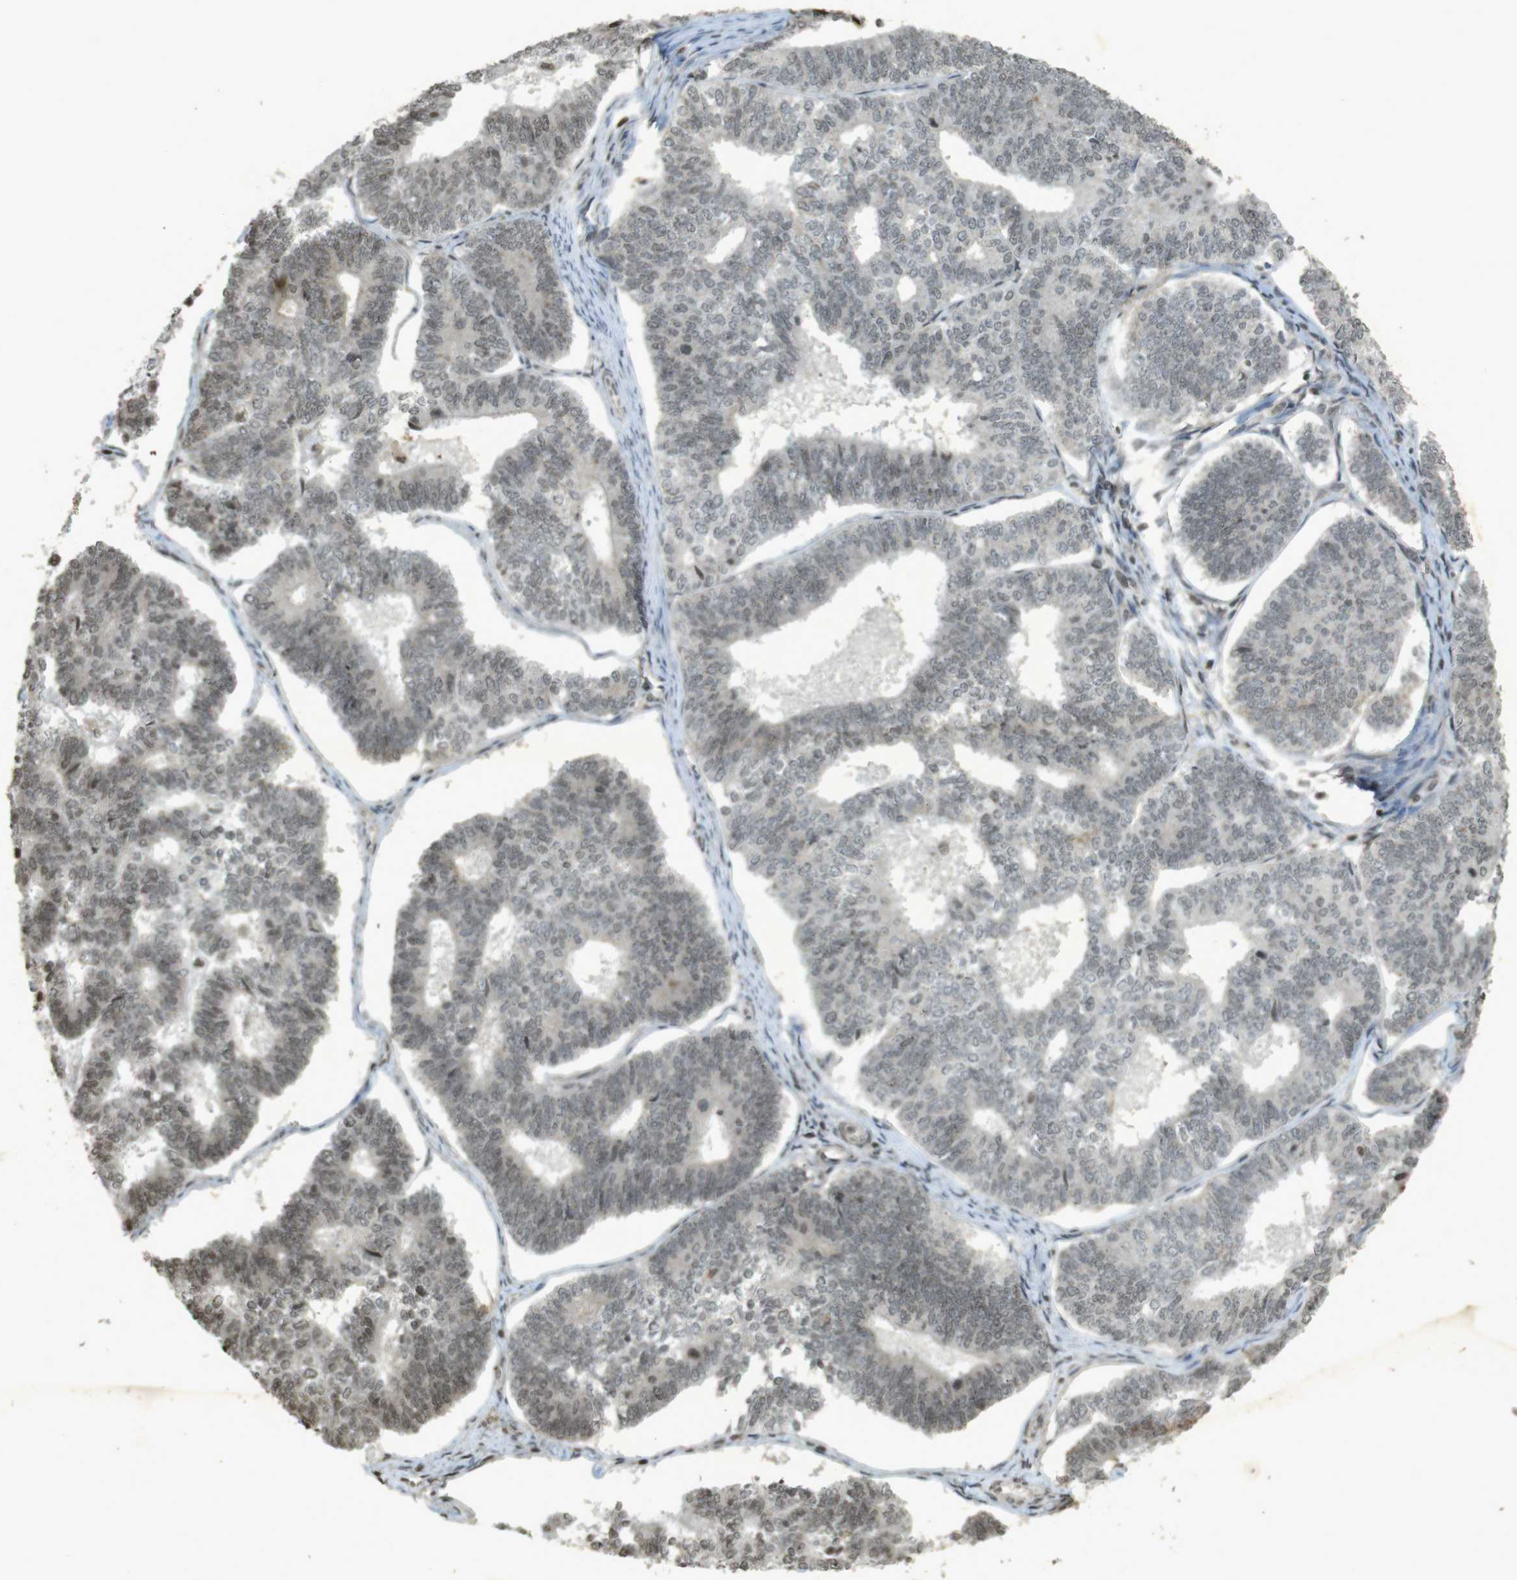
{"staining": {"intensity": "weak", "quantity": "25%-75%", "location": "nuclear"}, "tissue": "endometrial cancer", "cell_type": "Tumor cells", "image_type": "cancer", "snomed": [{"axis": "morphology", "description": "Adenocarcinoma, NOS"}, {"axis": "topography", "description": "Endometrium"}], "caption": "Immunohistochemistry (IHC) of endometrial adenocarcinoma demonstrates low levels of weak nuclear positivity in approximately 25%-75% of tumor cells.", "gene": "ORC4", "patient": {"sex": "female", "age": 70}}